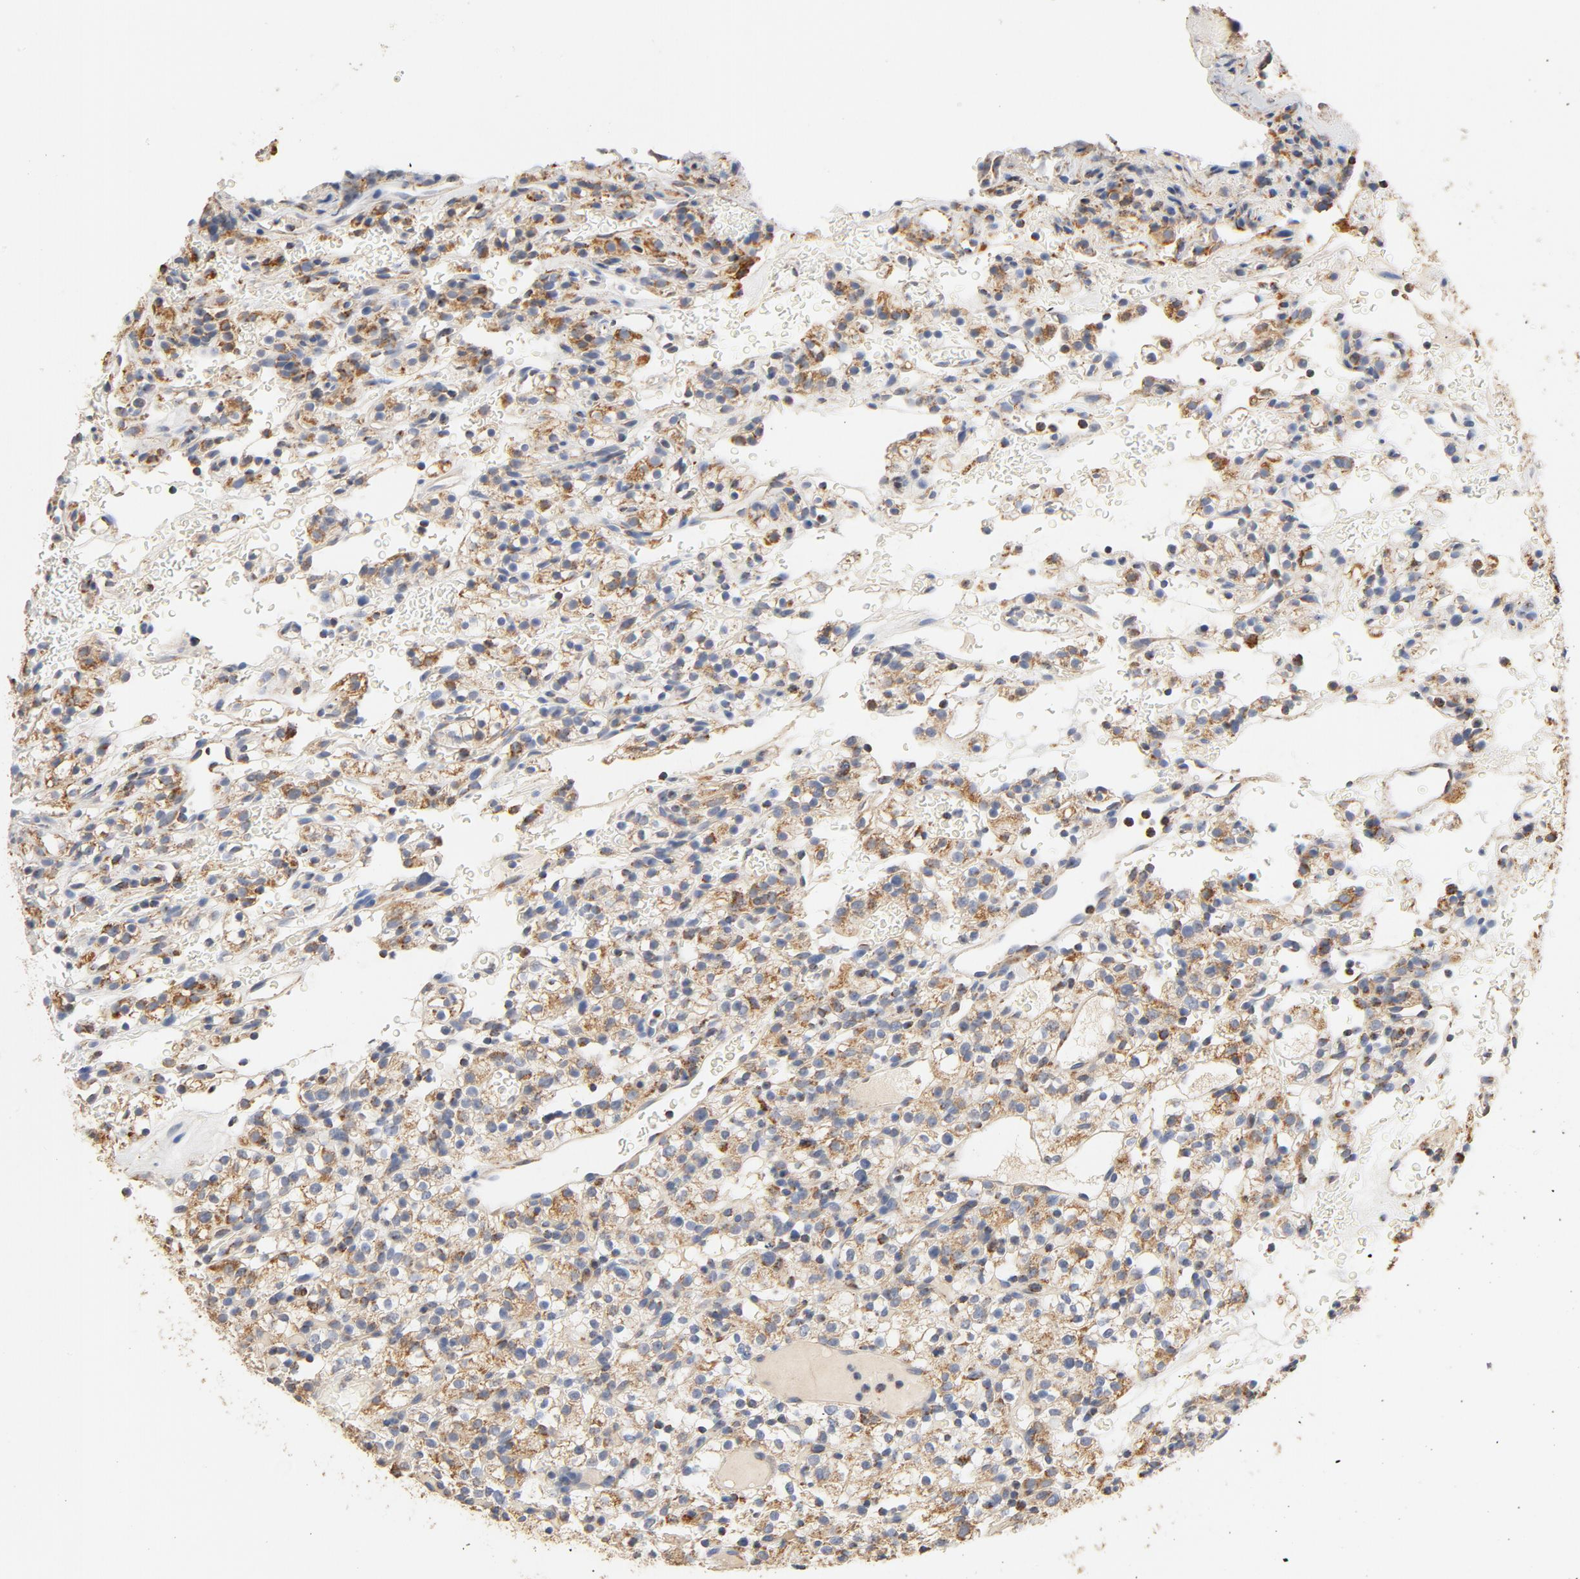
{"staining": {"intensity": "moderate", "quantity": ">75%", "location": "cytoplasmic/membranous"}, "tissue": "renal cancer", "cell_type": "Tumor cells", "image_type": "cancer", "snomed": [{"axis": "morphology", "description": "Normal tissue, NOS"}, {"axis": "morphology", "description": "Adenocarcinoma, NOS"}, {"axis": "topography", "description": "Kidney"}], "caption": "Renal cancer stained for a protein displays moderate cytoplasmic/membranous positivity in tumor cells.", "gene": "COX4I1", "patient": {"sex": "female", "age": 72}}